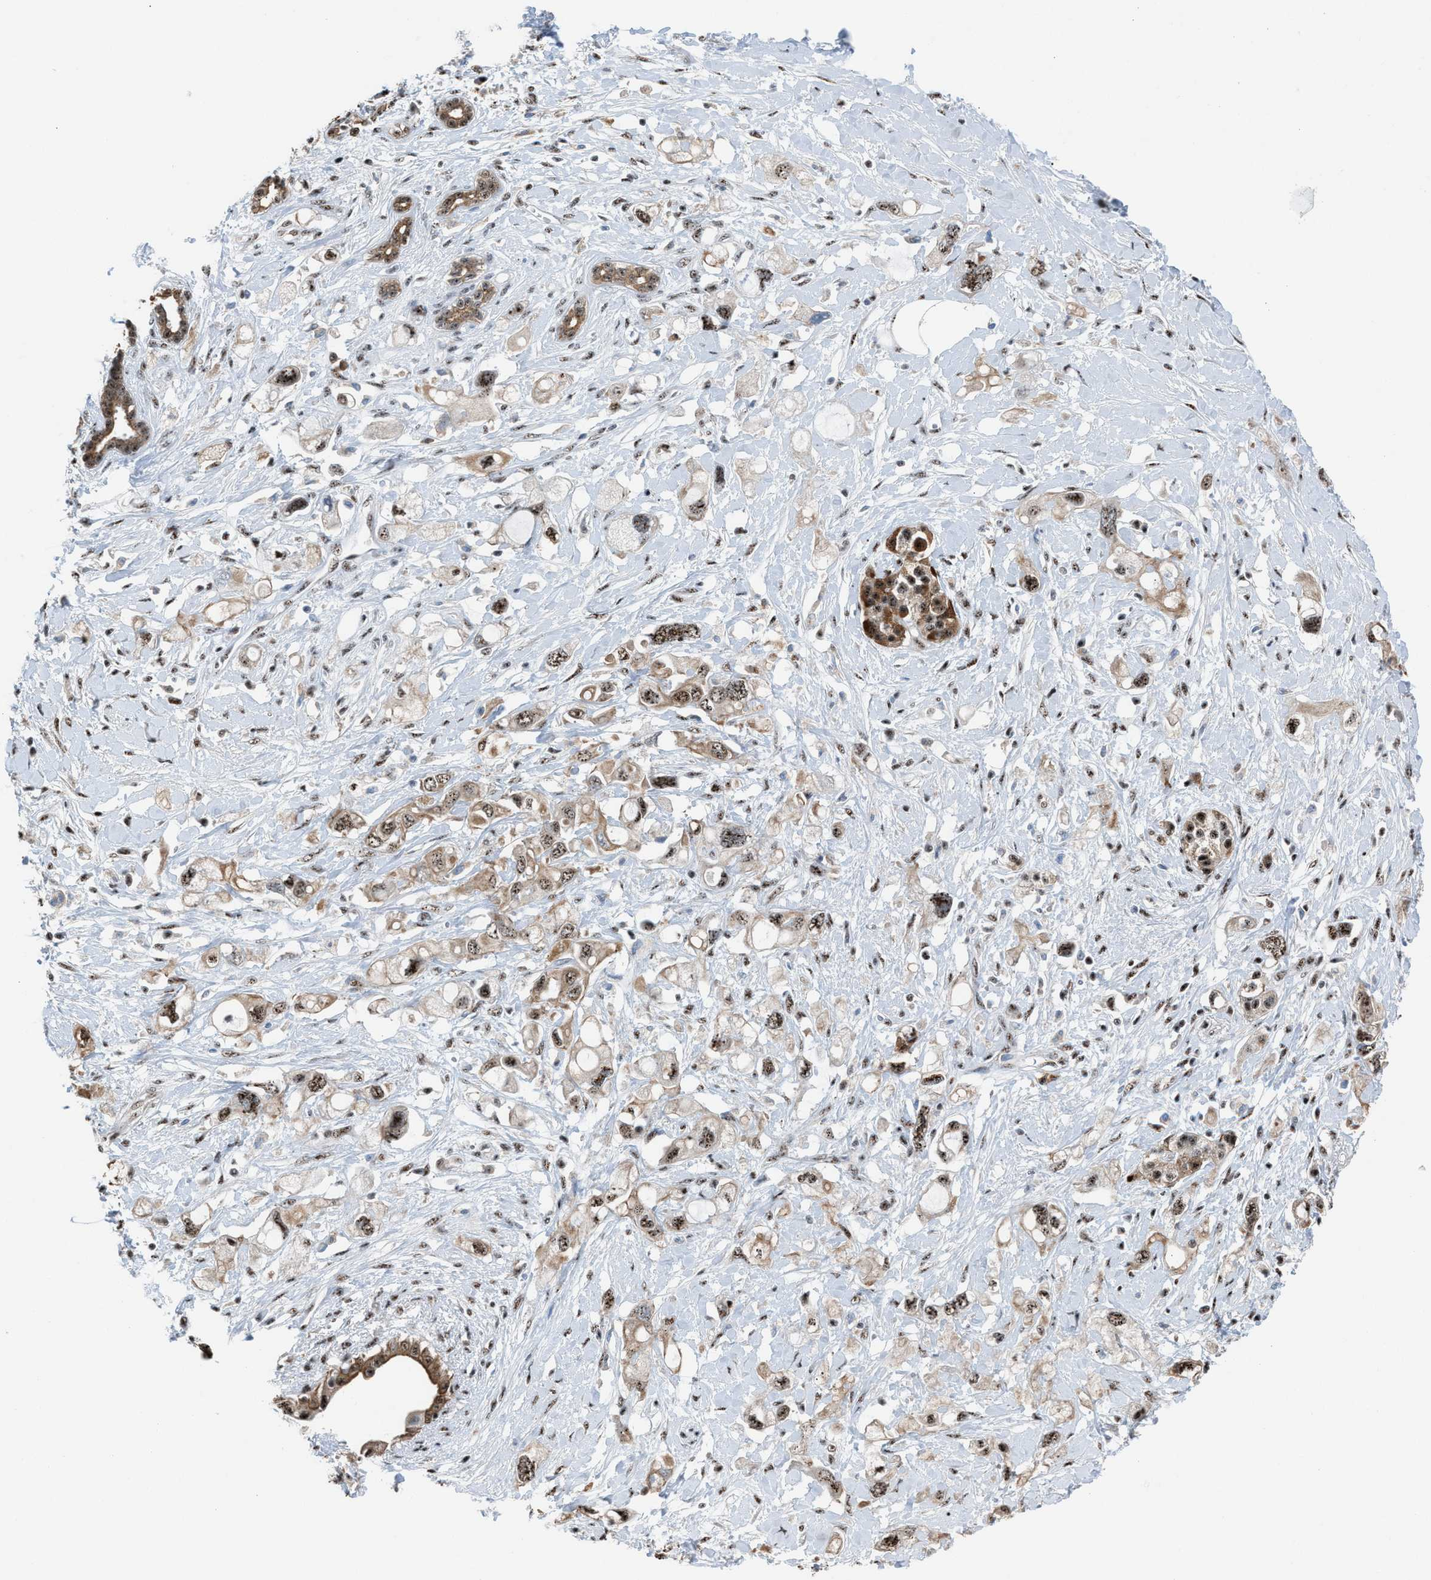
{"staining": {"intensity": "moderate", "quantity": "25%-75%", "location": "nuclear"}, "tissue": "pancreatic cancer", "cell_type": "Tumor cells", "image_type": "cancer", "snomed": [{"axis": "morphology", "description": "Adenocarcinoma, NOS"}, {"axis": "topography", "description": "Pancreas"}], "caption": "The histopathology image displays staining of pancreatic adenocarcinoma, revealing moderate nuclear protein expression (brown color) within tumor cells. The staining was performed using DAB (3,3'-diaminobenzidine) to visualize the protein expression in brown, while the nuclei were stained in blue with hematoxylin (Magnification: 20x).", "gene": "CENPP", "patient": {"sex": "female", "age": 56}}